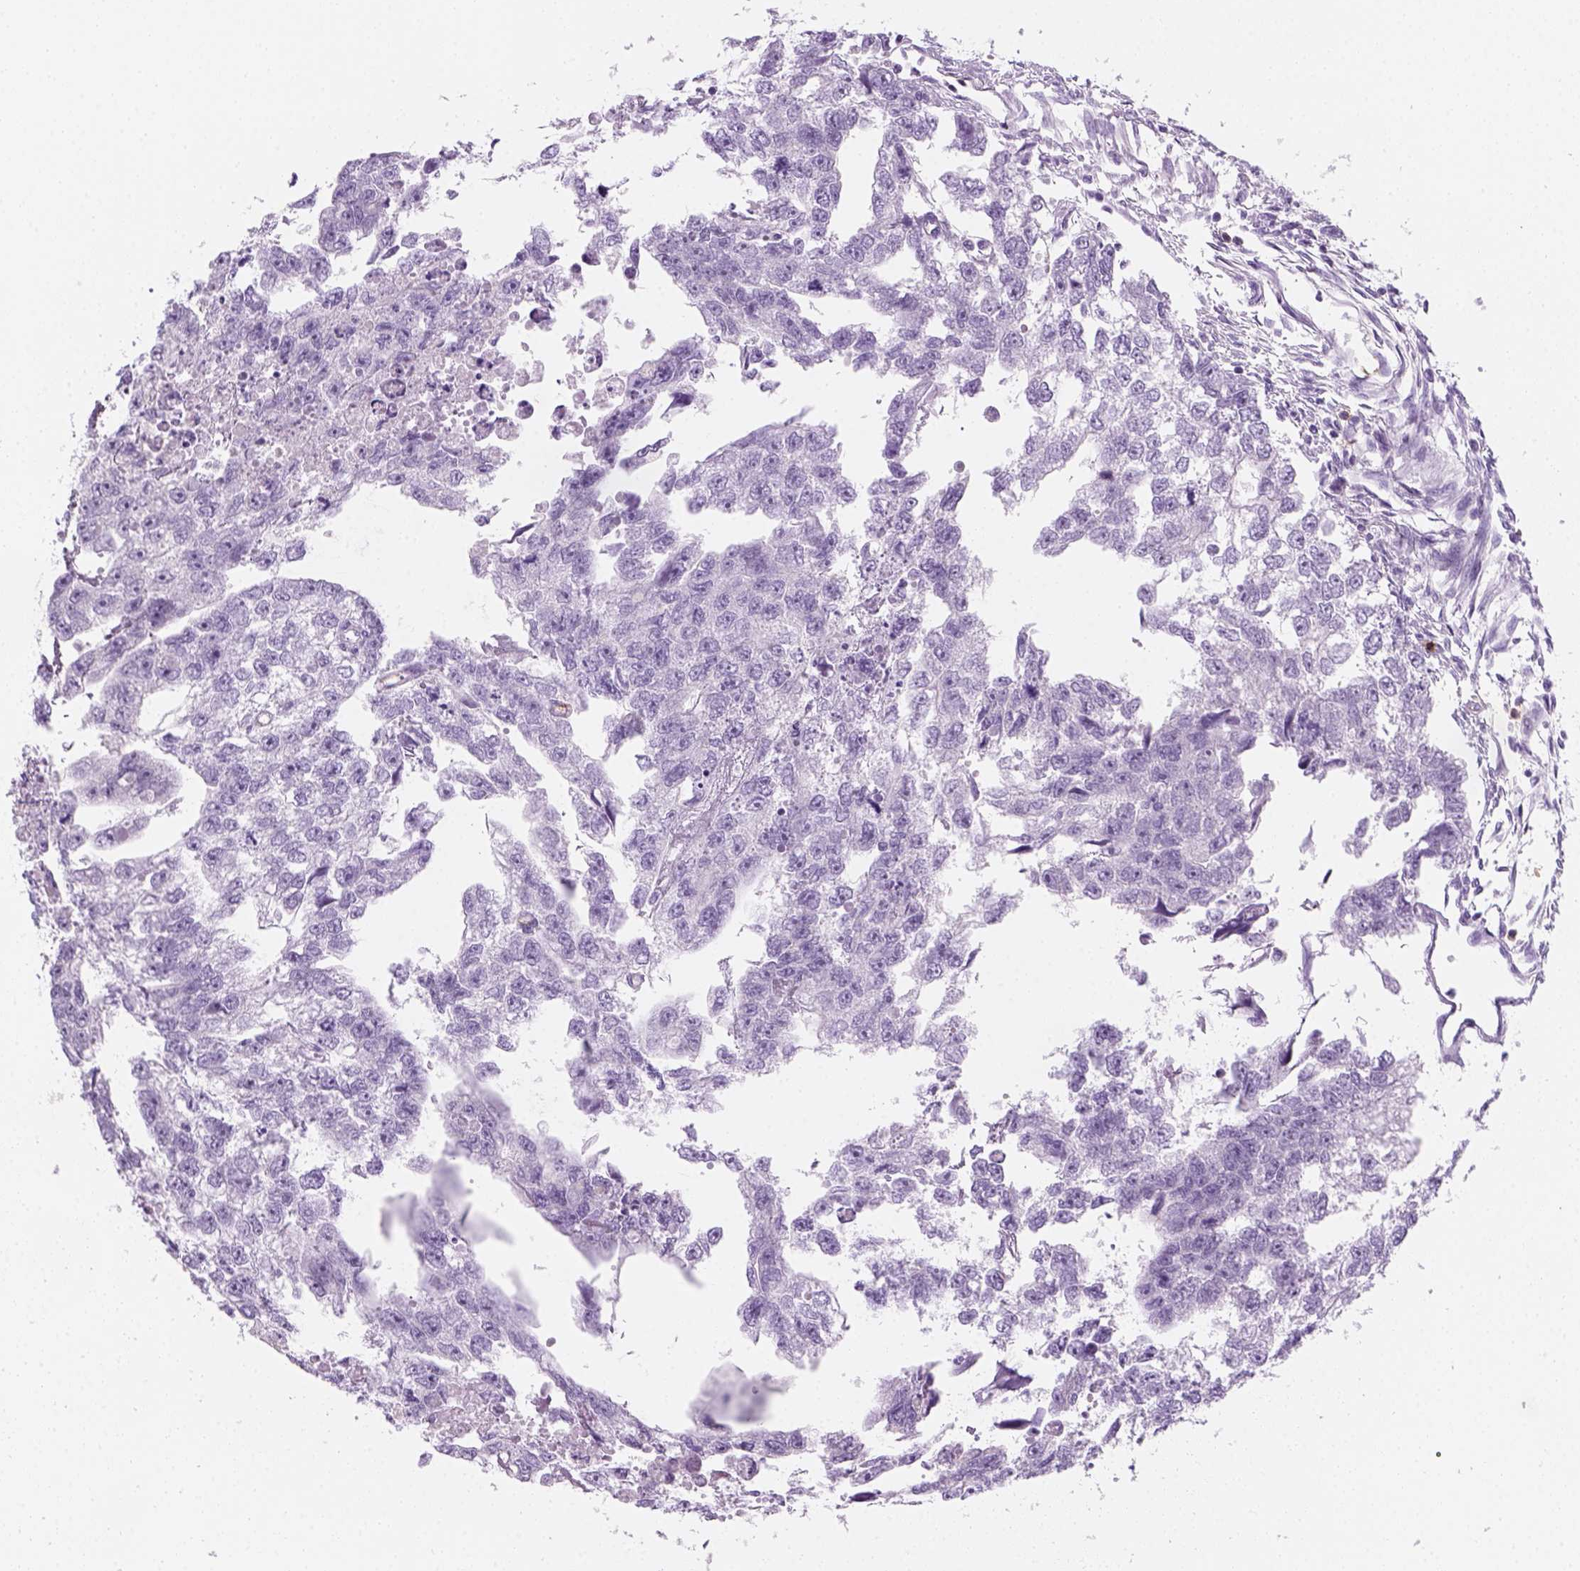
{"staining": {"intensity": "negative", "quantity": "none", "location": "none"}, "tissue": "testis cancer", "cell_type": "Tumor cells", "image_type": "cancer", "snomed": [{"axis": "morphology", "description": "Carcinoma, Embryonal, NOS"}, {"axis": "morphology", "description": "Teratoma, malignant, NOS"}, {"axis": "topography", "description": "Testis"}], "caption": "Tumor cells are negative for brown protein staining in embryonal carcinoma (testis).", "gene": "AQP3", "patient": {"sex": "male", "age": 44}}